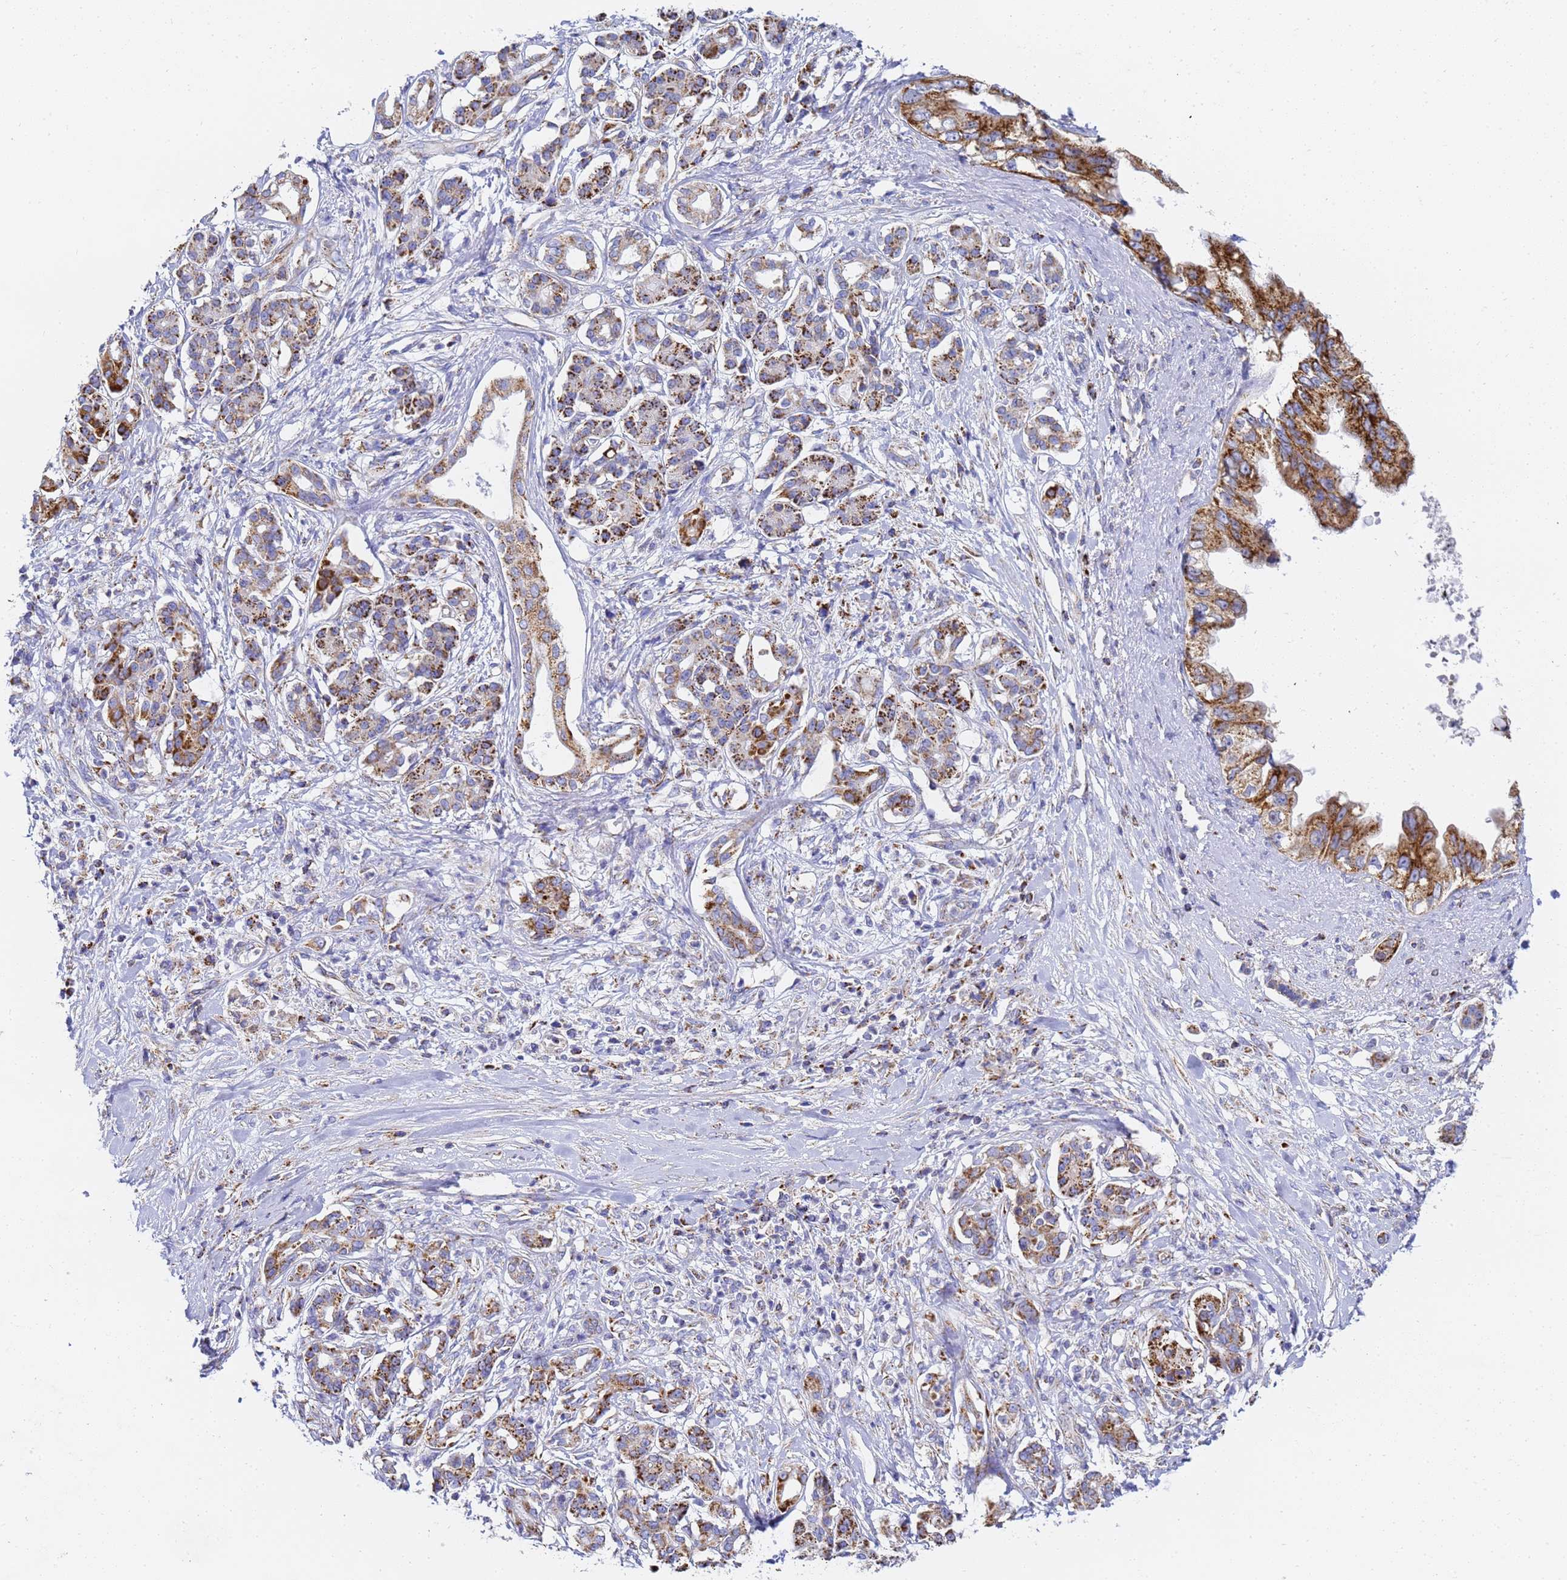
{"staining": {"intensity": "strong", "quantity": ">75%", "location": "cytoplasmic/membranous"}, "tissue": "pancreatic cancer", "cell_type": "Tumor cells", "image_type": "cancer", "snomed": [{"axis": "morphology", "description": "Adenocarcinoma, NOS"}, {"axis": "topography", "description": "Pancreas"}], "caption": "This histopathology image exhibits immunohistochemistry (IHC) staining of pancreatic cancer, with high strong cytoplasmic/membranous positivity in about >75% of tumor cells.", "gene": "CNIH4", "patient": {"sex": "female", "age": 56}}